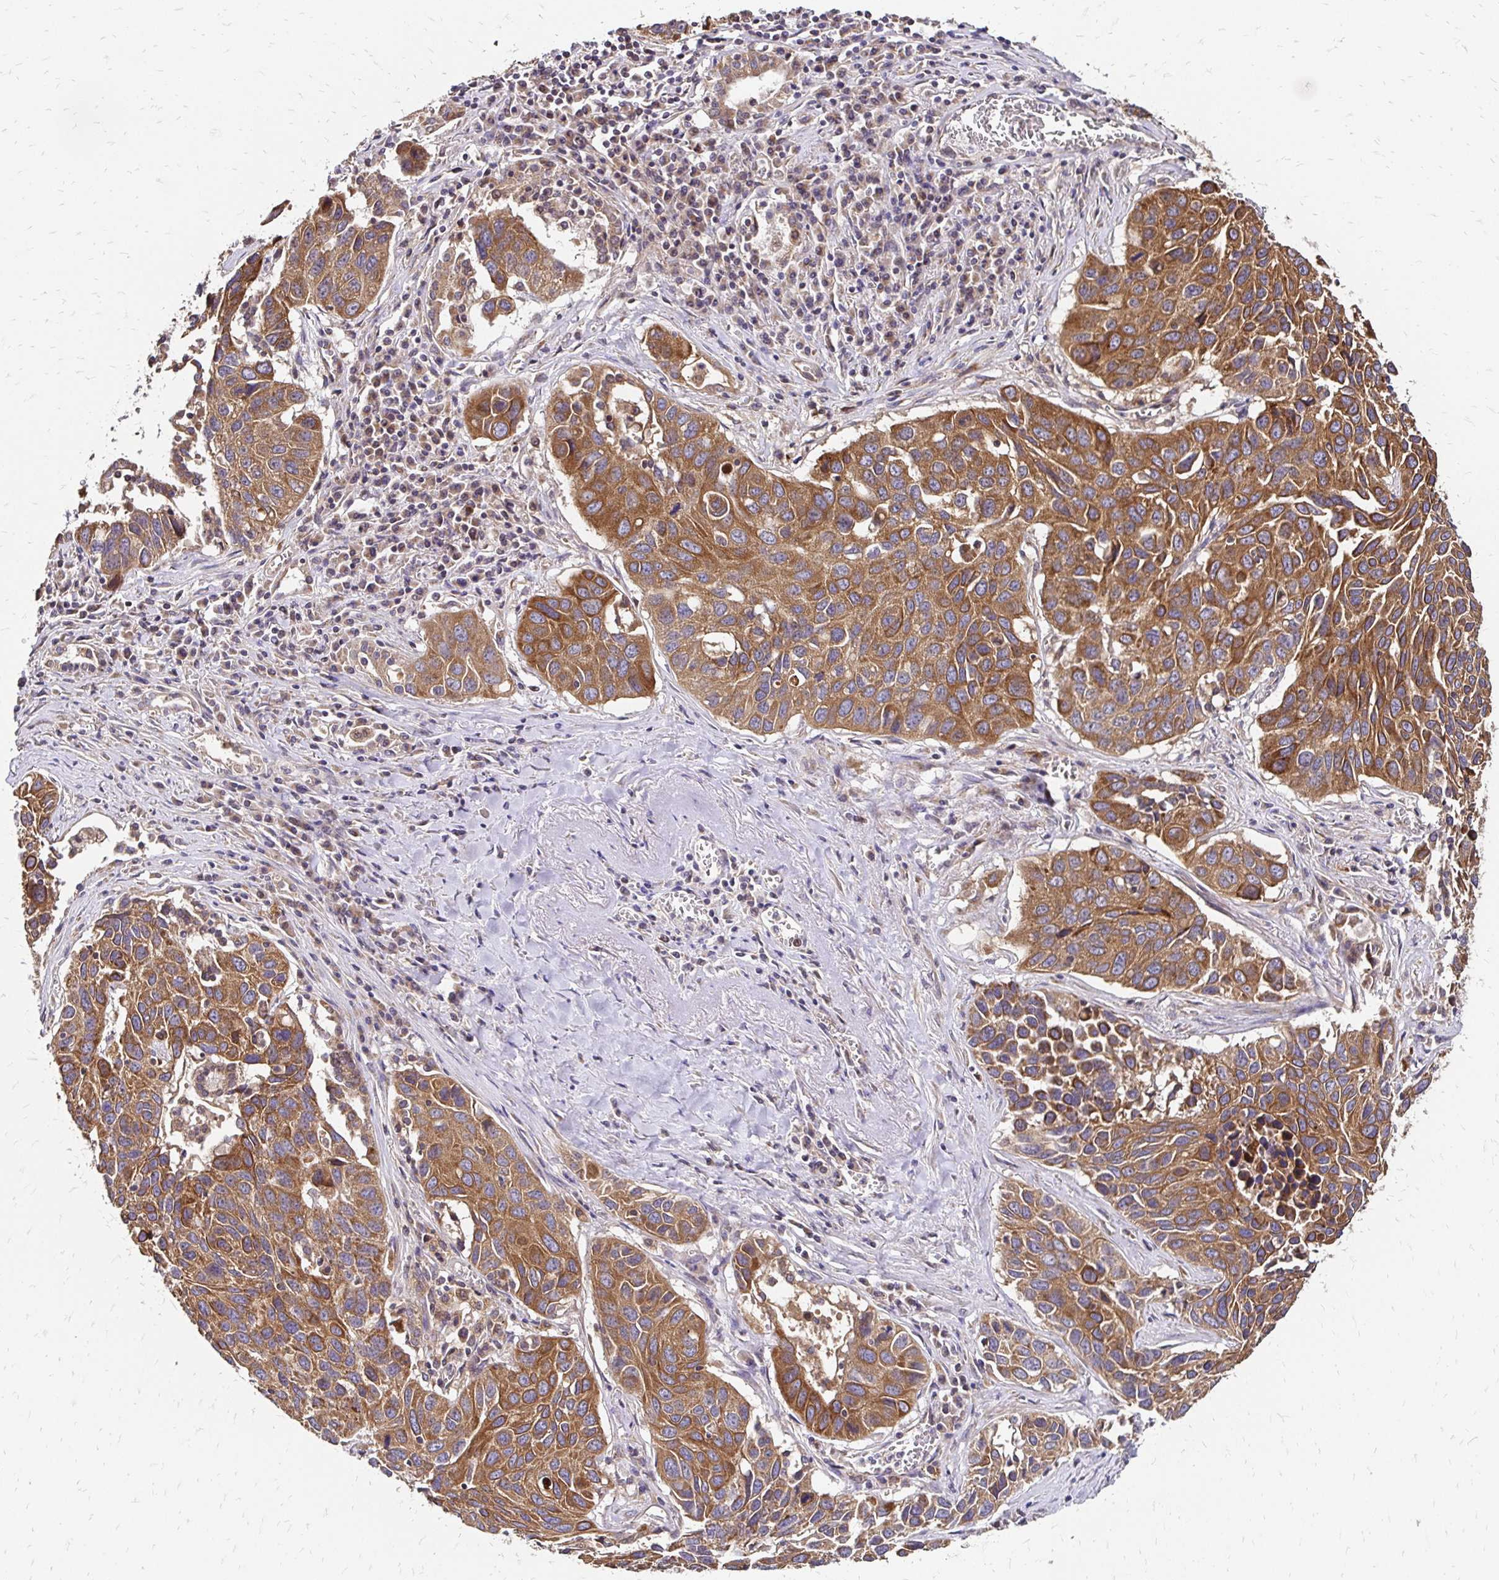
{"staining": {"intensity": "moderate", "quantity": ">75%", "location": "cytoplasmic/membranous"}, "tissue": "lung cancer", "cell_type": "Tumor cells", "image_type": "cancer", "snomed": [{"axis": "morphology", "description": "Squamous cell carcinoma, NOS"}, {"axis": "topography", "description": "Lung"}], "caption": "A photomicrograph showing moderate cytoplasmic/membranous expression in approximately >75% of tumor cells in squamous cell carcinoma (lung), as visualized by brown immunohistochemical staining.", "gene": "ZW10", "patient": {"sex": "female", "age": 61}}